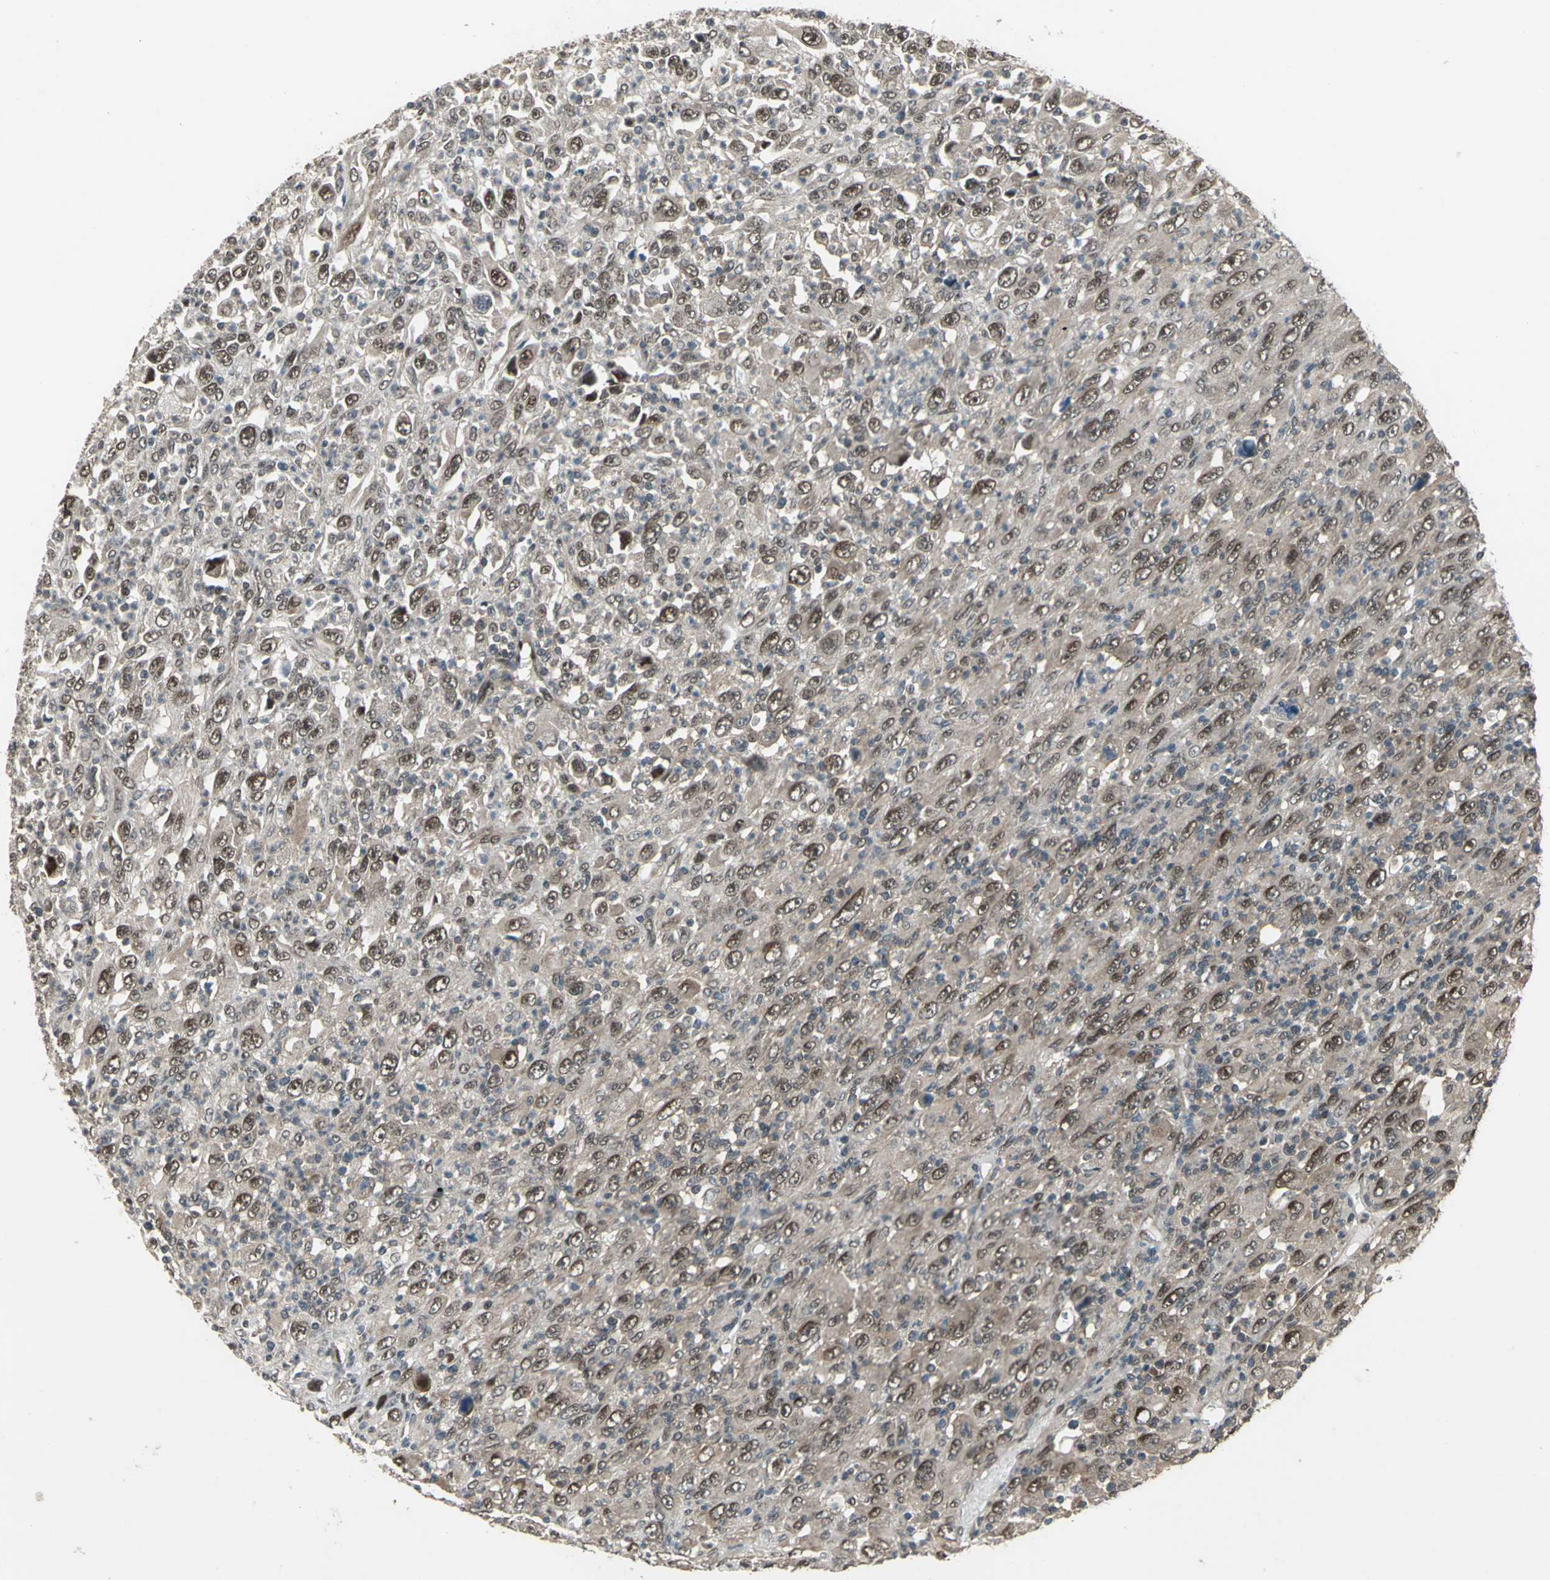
{"staining": {"intensity": "weak", "quantity": ">75%", "location": "cytoplasmic/membranous,nuclear"}, "tissue": "melanoma", "cell_type": "Tumor cells", "image_type": "cancer", "snomed": [{"axis": "morphology", "description": "Malignant melanoma, Metastatic site"}, {"axis": "topography", "description": "Skin"}], "caption": "Weak cytoplasmic/membranous and nuclear expression is appreciated in about >75% of tumor cells in melanoma.", "gene": "COPS5", "patient": {"sex": "female", "age": 56}}